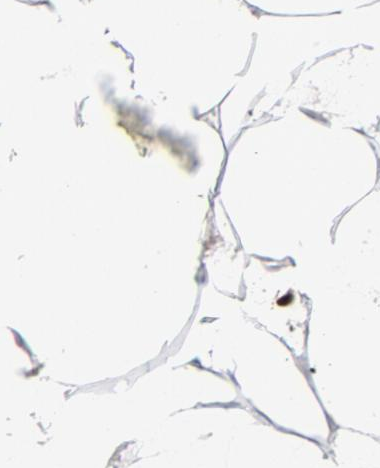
{"staining": {"intensity": "negative", "quantity": "none", "location": "none"}, "tissue": "adipose tissue", "cell_type": "Adipocytes", "image_type": "normal", "snomed": [{"axis": "morphology", "description": "Normal tissue, NOS"}, {"axis": "morphology", "description": "Duct carcinoma"}, {"axis": "topography", "description": "Breast"}, {"axis": "topography", "description": "Adipose tissue"}], "caption": "Immunohistochemistry histopathology image of normal adipose tissue: human adipose tissue stained with DAB displays no significant protein staining in adipocytes.", "gene": "SPI1", "patient": {"sex": "female", "age": 37}}